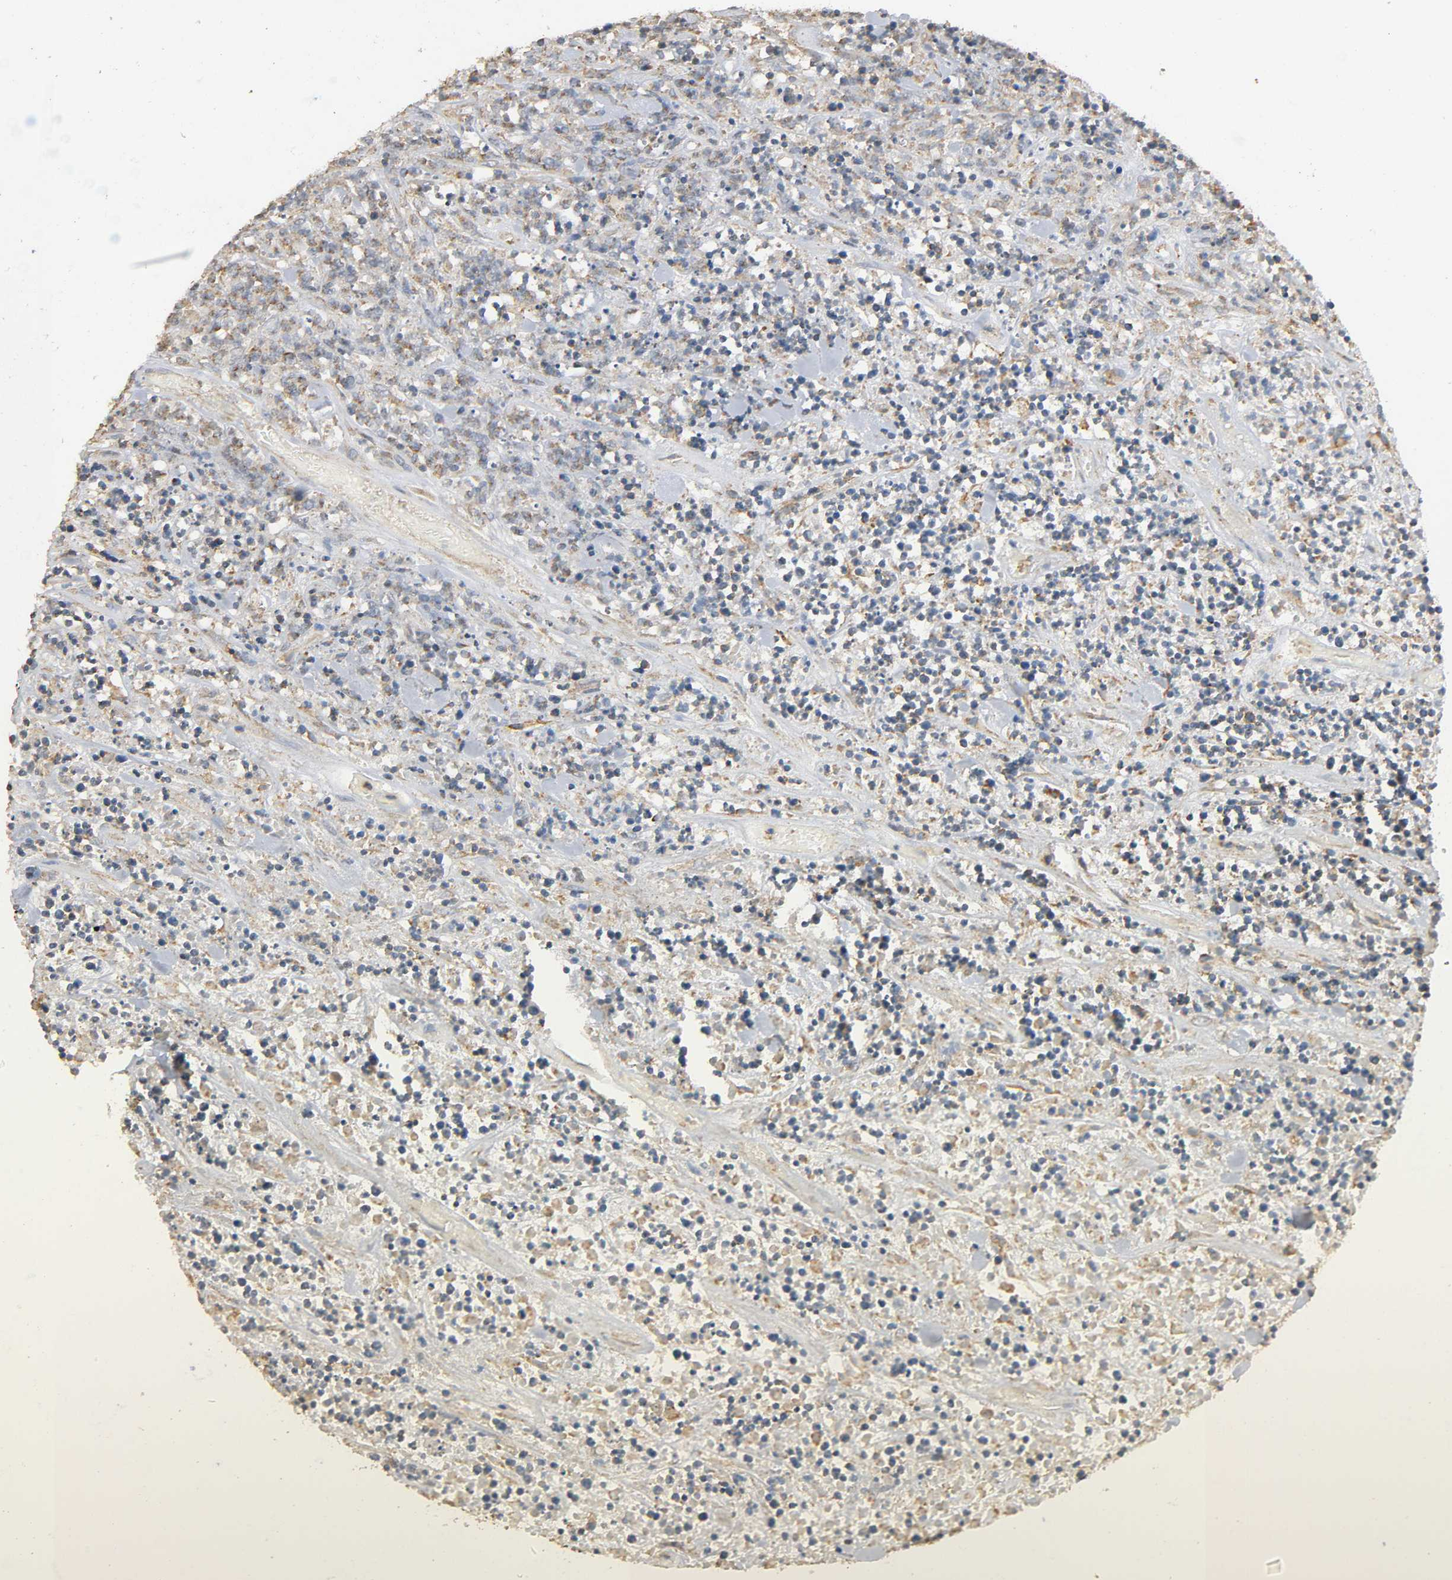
{"staining": {"intensity": "weak", "quantity": "25%-75%", "location": "cytoplasmic/membranous"}, "tissue": "lymphoma", "cell_type": "Tumor cells", "image_type": "cancer", "snomed": [{"axis": "morphology", "description": "Malignant lymphoma, non-Hodgkin's type, High grade"}, {"axis": "topography", "description": "Soft tissue"}], "caption": "A histopathology image showing weak cytoplasmic/membranous staining in about 25%-75% of tumor cells in lymphoma, as visualized by brown immunohistochemical staining.", "gene": "NDUFS3", "patient": {"sex": "male", "age": 18}}